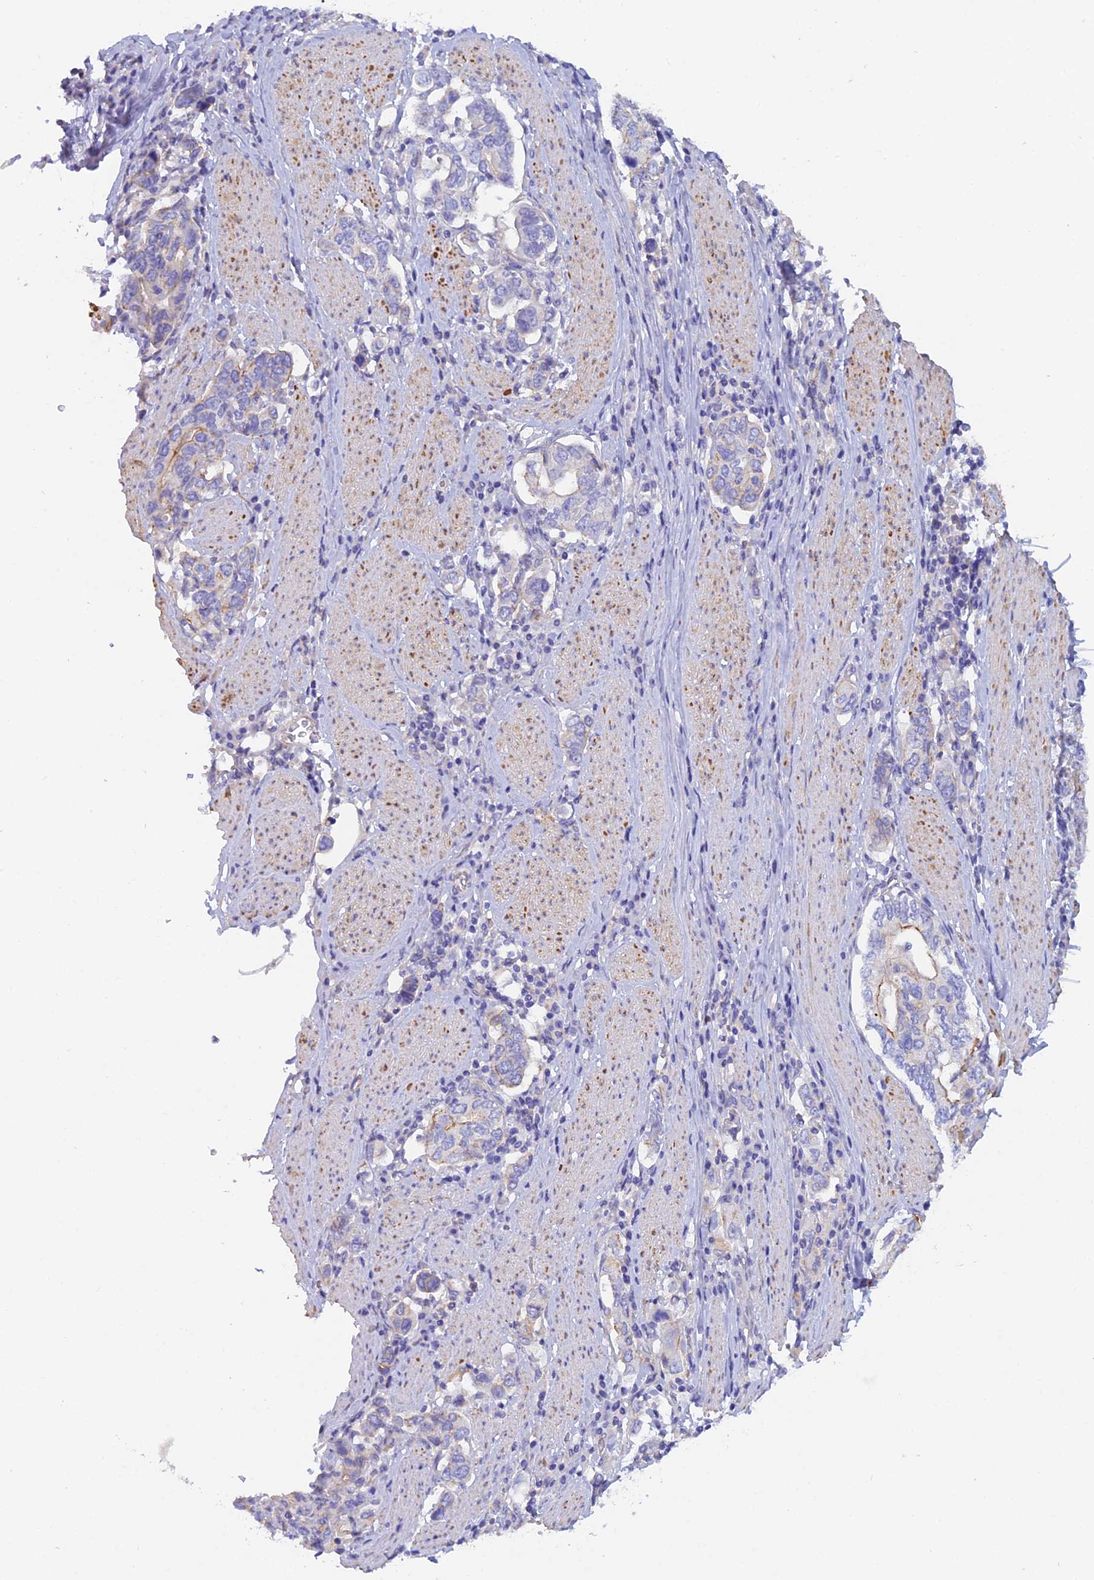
{"staining": {"intensity": "negative", "quantity": "none", "location": "none"}, "tissue": "stomach cancer", "cell_type": "Tumor cells", "image_type": "cancer", "snomed": [{"axis": "morphology", "description": "Adenocarcinoma, NOS"}, {"axis": "topography", "description": "Stomach, upper"}, {"axis": "topography", "description": "Stomach"}], "caption": "High magnification brightfield microscopy of adenocarcinoma (stomach) stained with DAB (3,3'-diaminobenzidine) (brown) and counterstained with hematoxylin (blue): tumor cells show no significant expression.", "gene": "FZR1", "patient": {"sex": "male", "age": 62}}